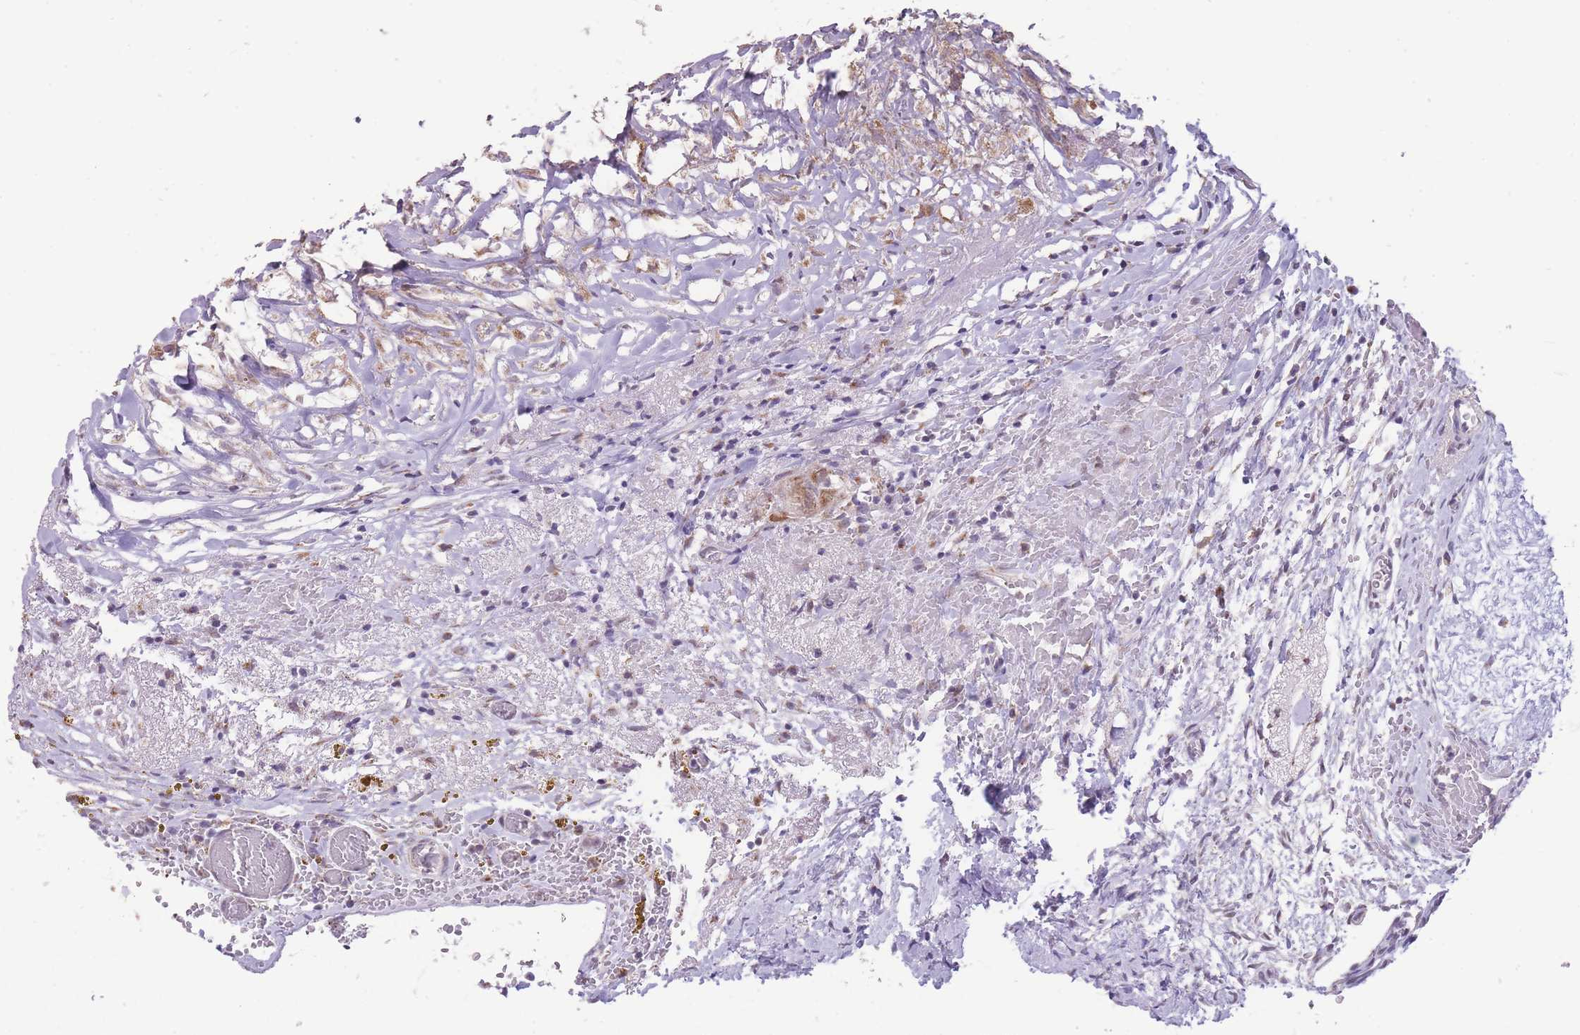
{"staining": {"intensity": "negative", "quantity": "none", "location": "none"}, "tissue": "ovary", "cell_type": "Ovarian stroma cells", "image_type": "normal", "snomed": [{"axis": "morphology", "description": "Normal tissue, NOS"}, {"axis": "topography", "description": "Ovary"}], "caption": "Immunohistochemical staining of normal human ovary exhibits no significant positivity in ovarian stroma cells. Nuclei are stained in blue.", "gene": "NELL1", "patient": {"sex": "female", "age": 39}}